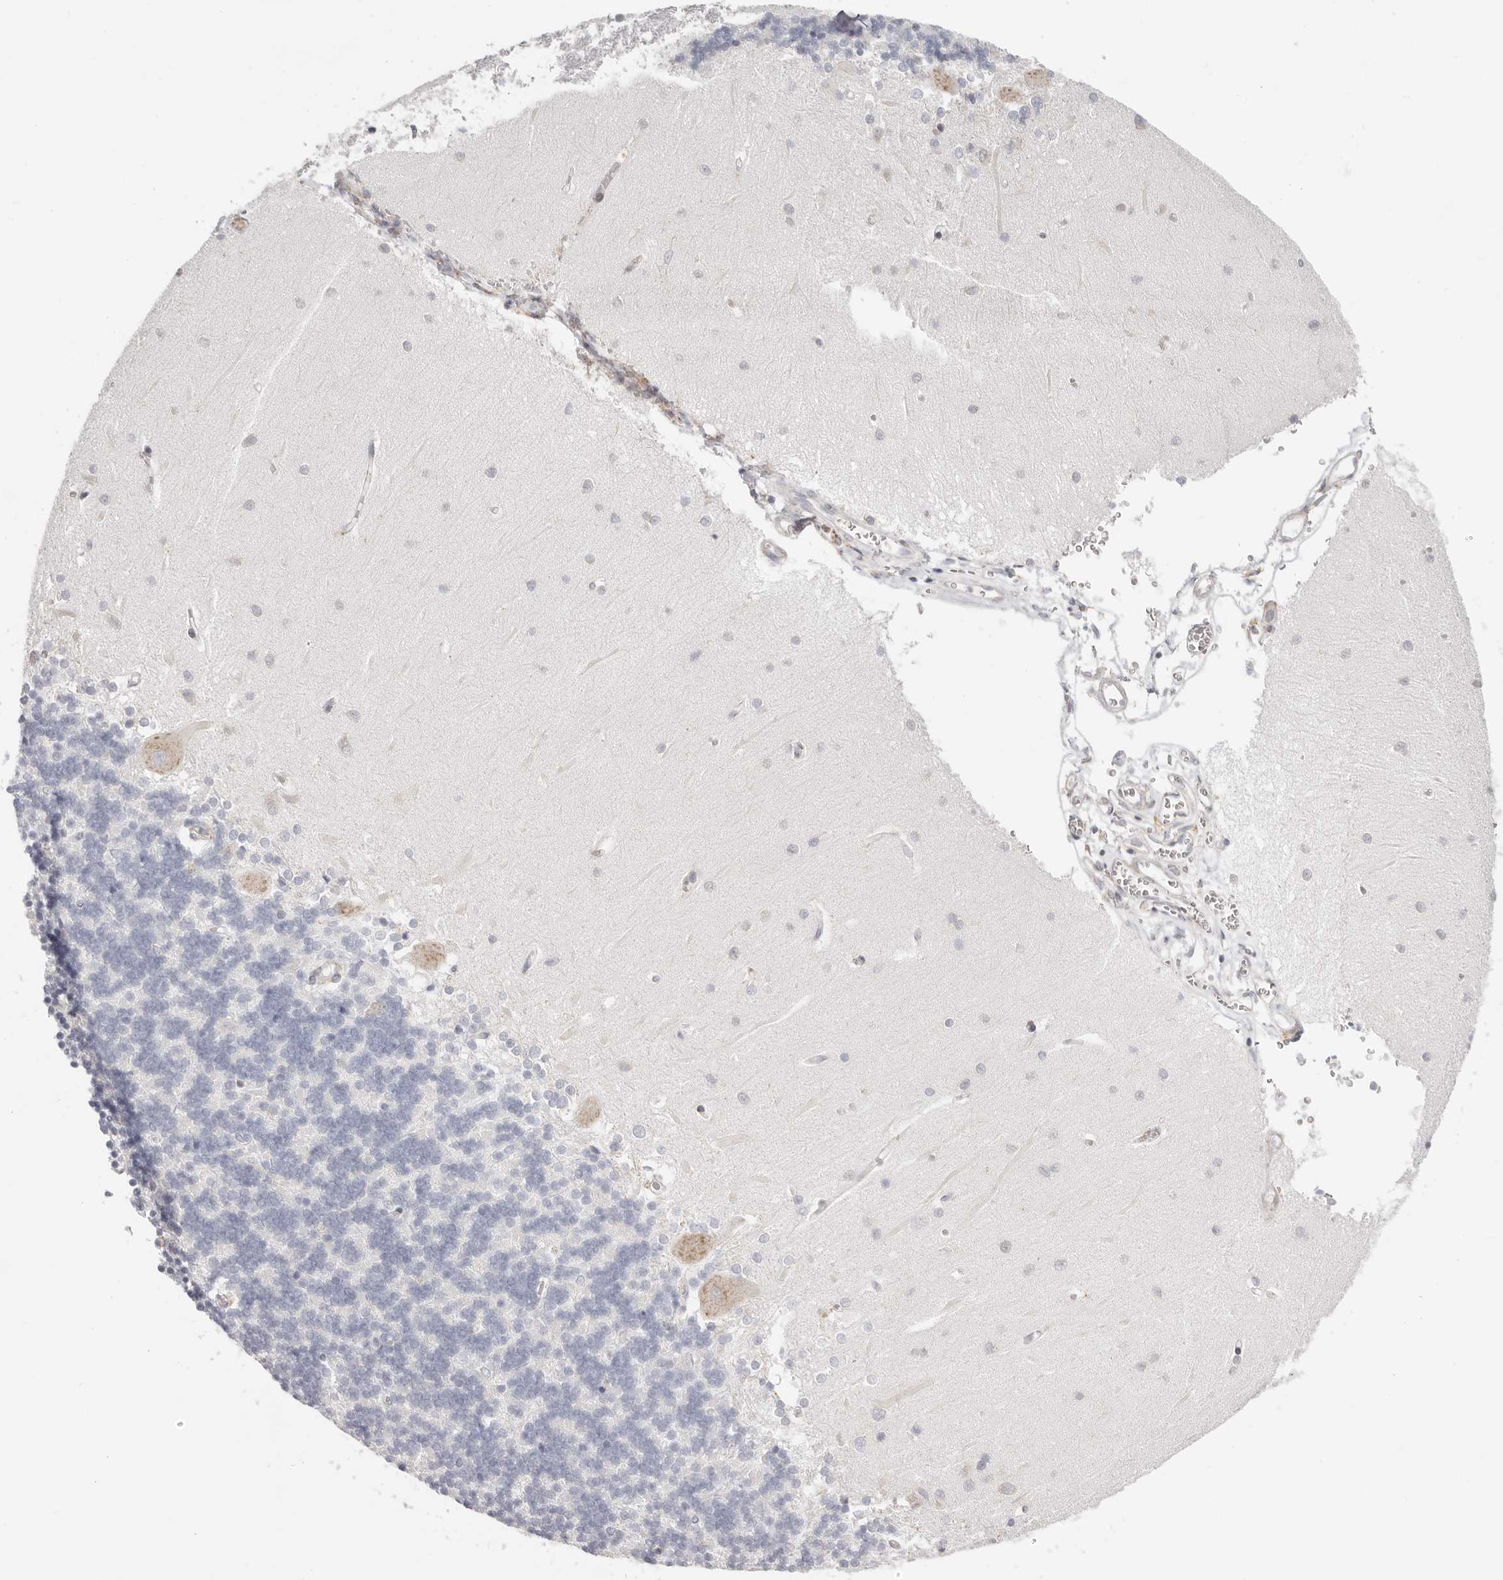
{"staining": {"intensity": "negative", "quantity": "none", "location": "none"}, "tissue": "cerebellum", "cell_type": "Cells in granular layer", "image_type": "normal", "snomed": [{"axis": "morphology", "description": "Normal tissue, NOS"}, {"axis": "topography", "description": "Cerebellum"}], "caption": "This is an immunohistochemistry image of benign cerebellum. There is no expression in cells in granular layer.", "gene": "IL32", "patient": {"sex": "male", "age": 37}}